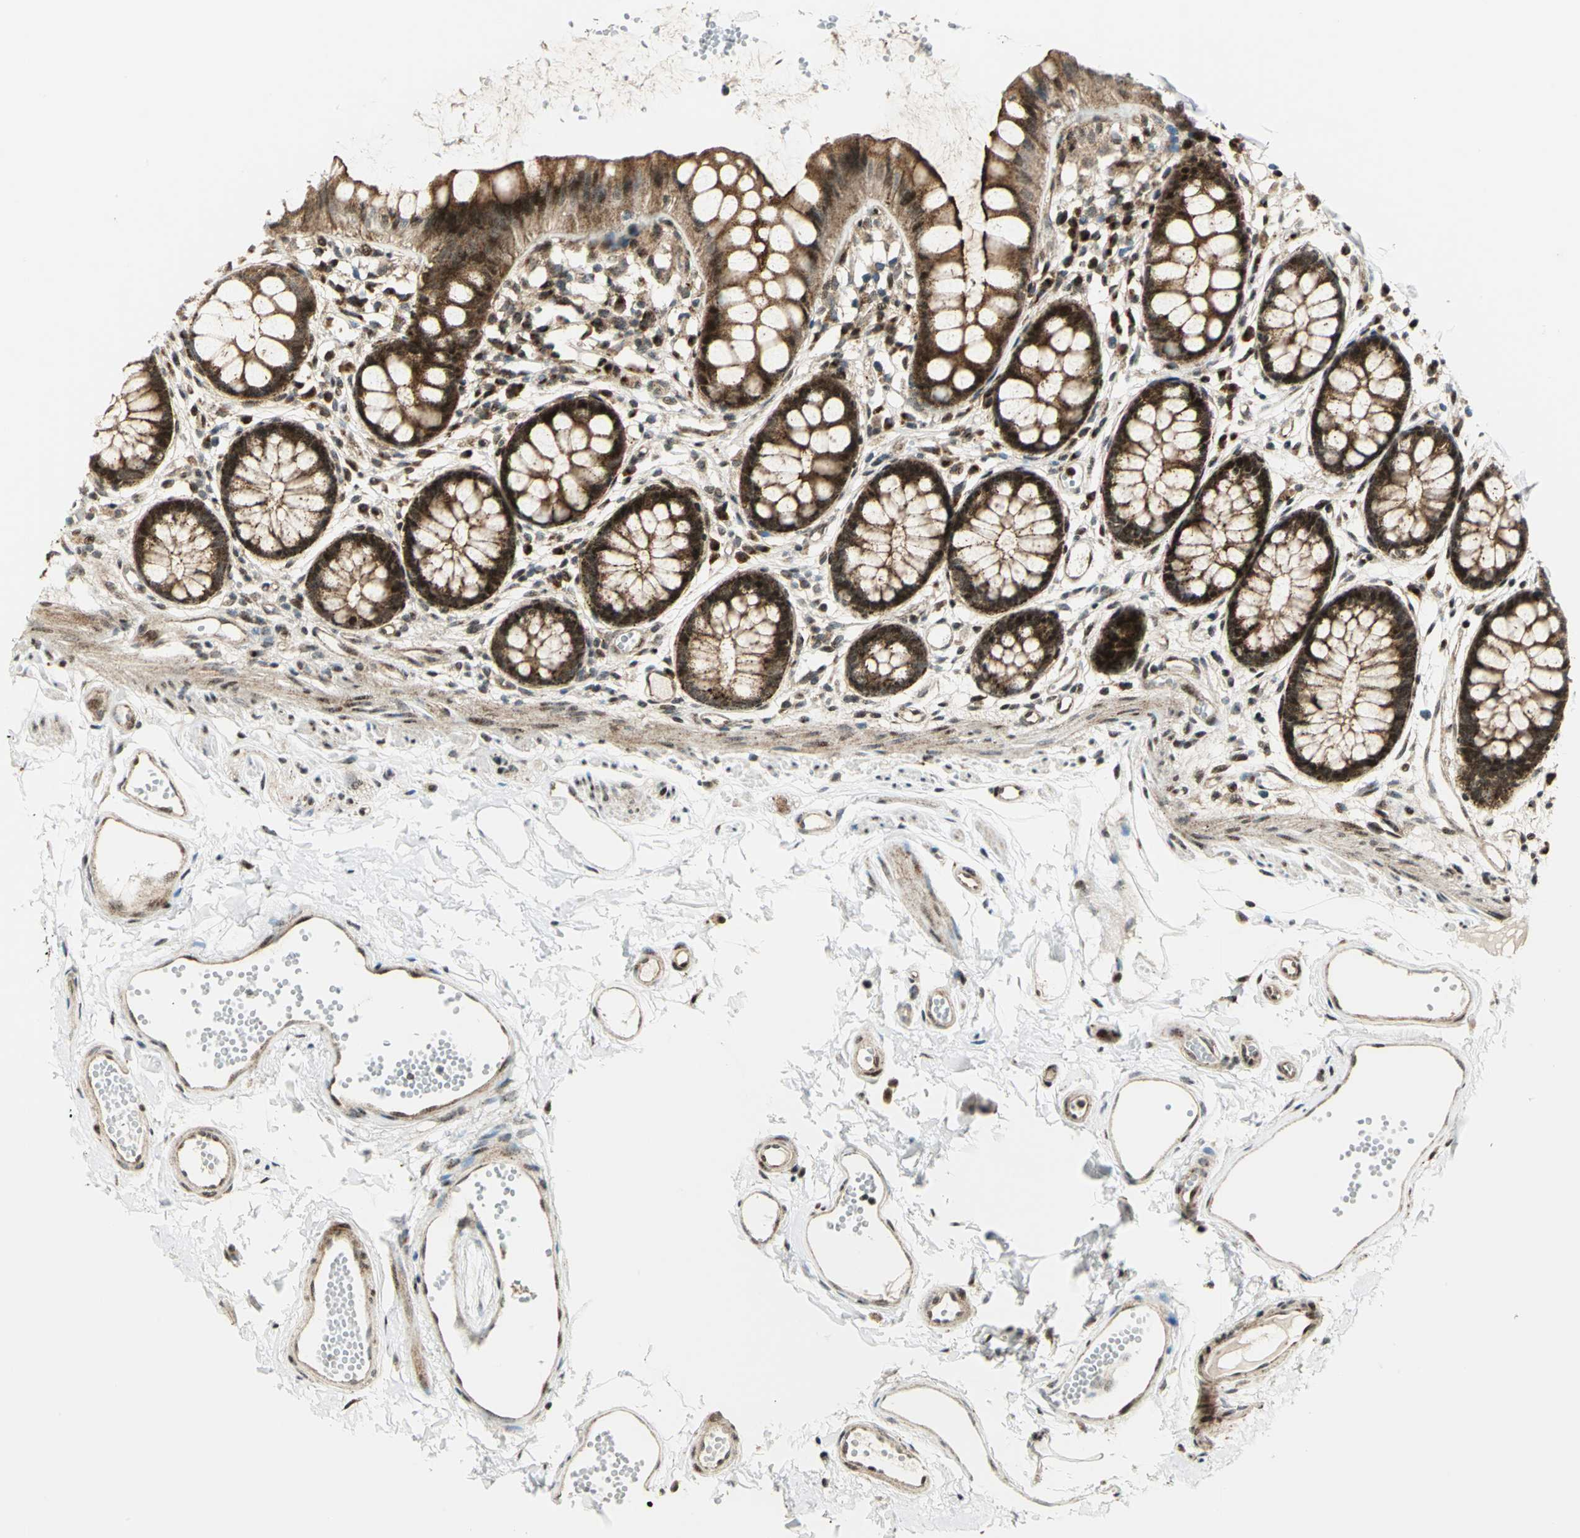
{"staining": {"intensity": "strong", "quantity": ">75%", "location": "cytoplasmic/membranous,nuclear"}, "tissue": "rectum", "cell_type": "Glandular cells", "image_type": "normal", "snomed": [{"axis": "morphology", "description": "Normal tissue, NOS"}, {"axis": "topography", "description": "Rectum"}], "caption": "Rectum stained for a protein demonstrates strong cytoplasmic/membranous,nuclear positivity in glandular cells.", "gene": "ATP6V1A", "patient": {"sex": "female", "age": 66}}